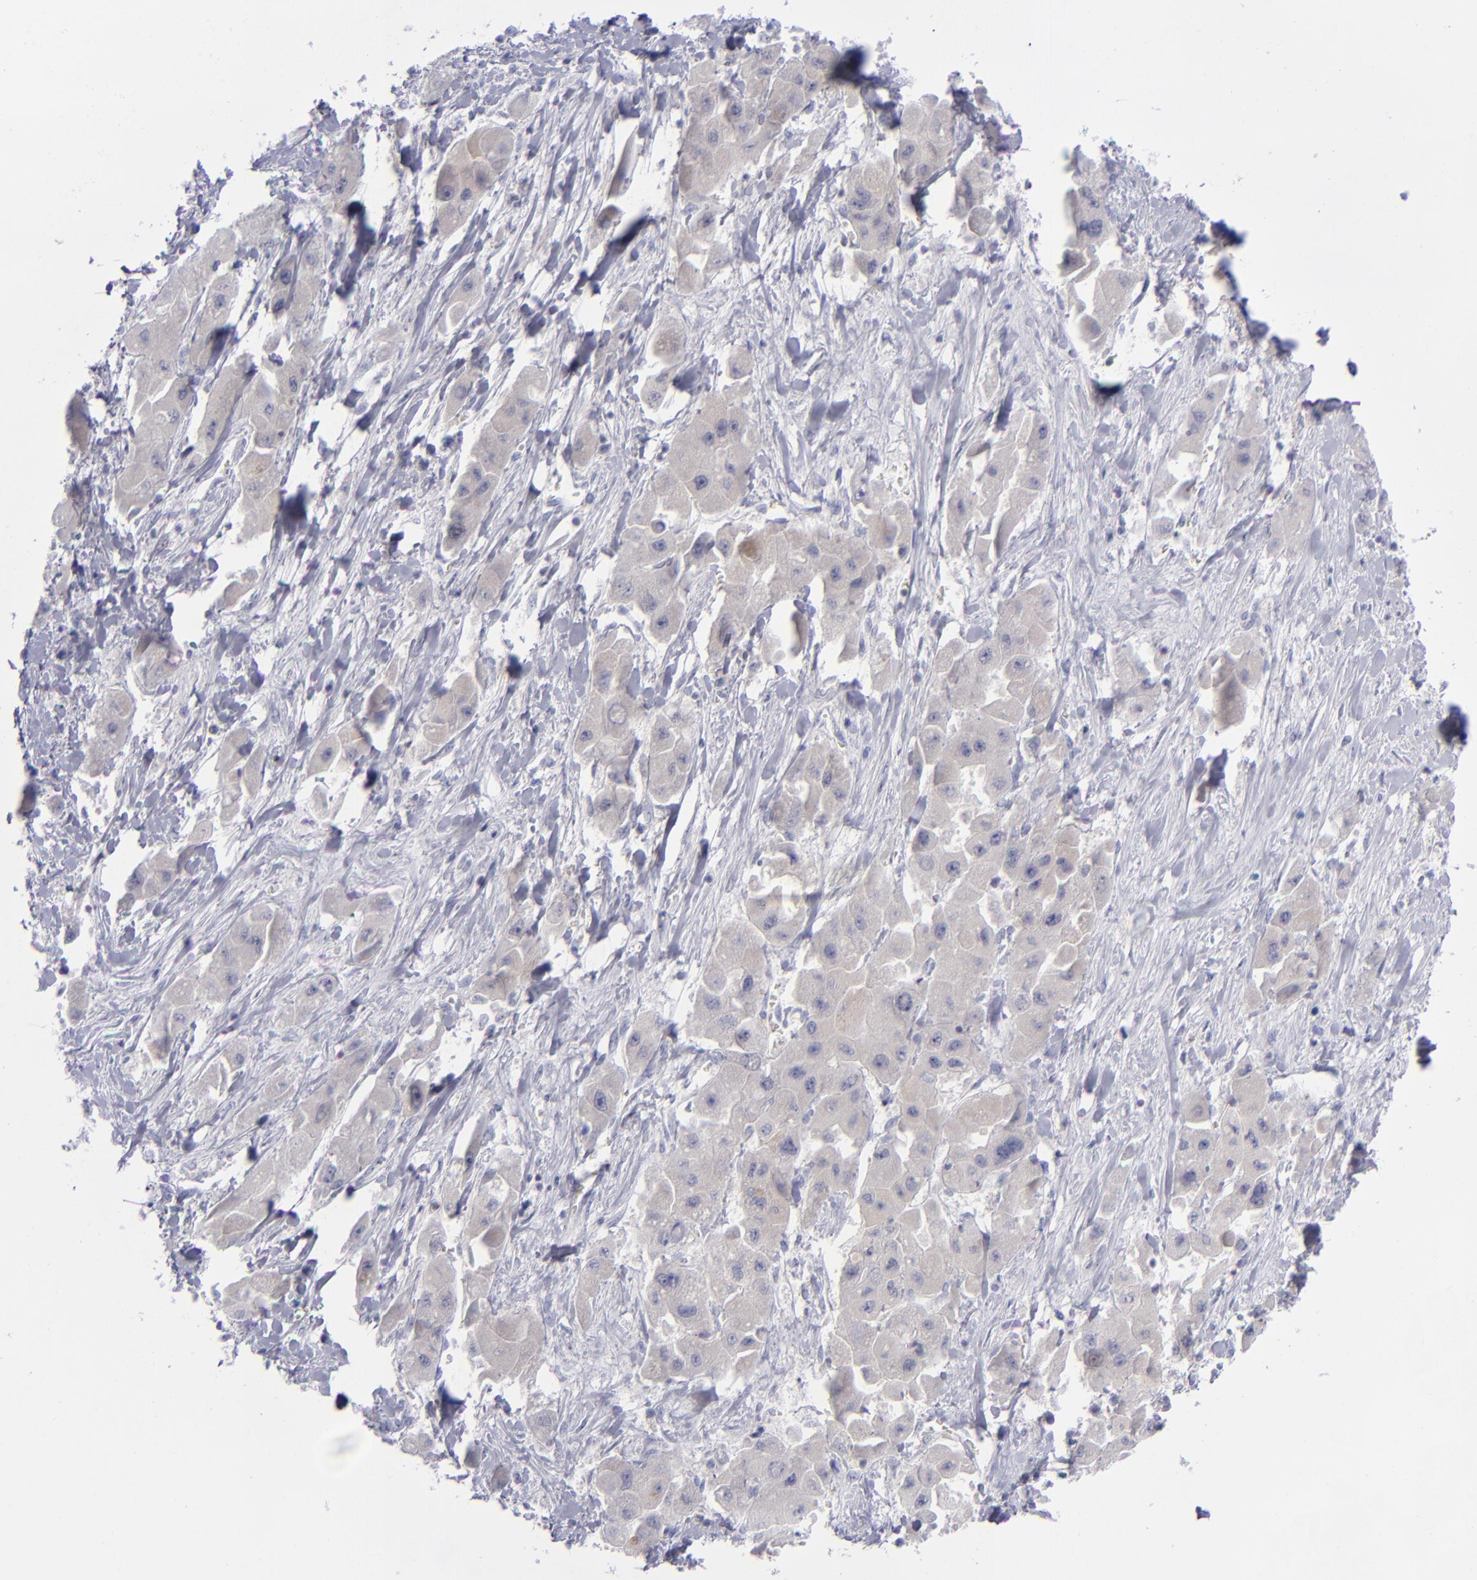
{"staining": {"intensity": "negative", "quantity": "none", "location": "none"}, "tissue": "liver cancer", "cell_type": "Tumor cells", "image_type": "cancer", "snomed": [{"axis": "morphology", "description": "Carcinoma, Hepatocellular, NOS"}, {"axis": "topography", "description": "Liver"}], "caption": "Human liver hepatocellular carcinoma stained for a protein using immunohistochemistry shows no positivity in tumor cells.", "gene": "AURKA", "patient": {"sex": "male", "age": 24}}